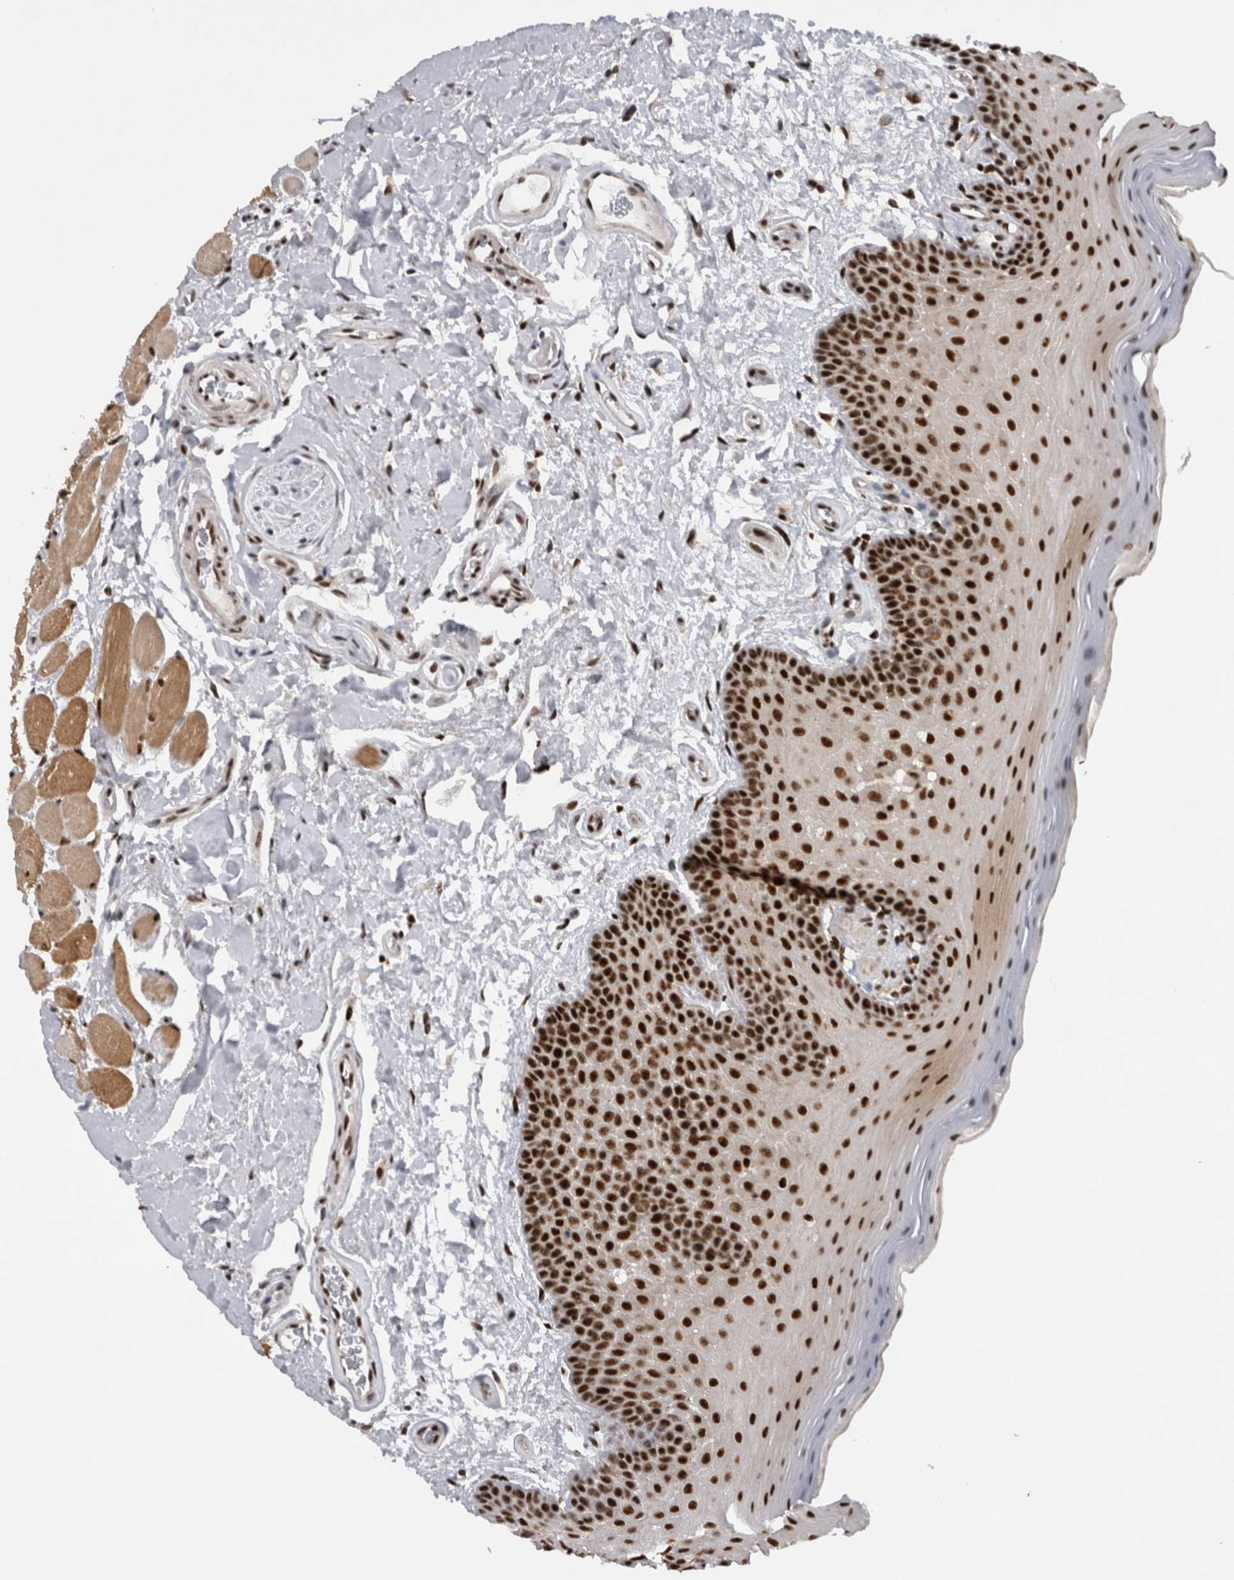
{"staining": {"intensity": "strong", "quantity": ">75%", "location": "nuclear"}, "tissue": "oral mucosa", "cell_type": "Squamous epithelial cells", "image_type": "normal", "snomed": [{"axis": "morphology", "description": "Normal tissue, NOS"}, {"axis": "topography", "description": "Oral tissue"}], "caption": "IHC (DAB) staining of benign oral mucosa displays strong nuclear protein positivity in about >75% of squamous epithelial cells. (DAB (3,3'-diaminobenzidine) = brown stain, brightfield microscopy at high magnification).", "gene": "CDK11A", "patient": {"sex": "male", "age": 62}}